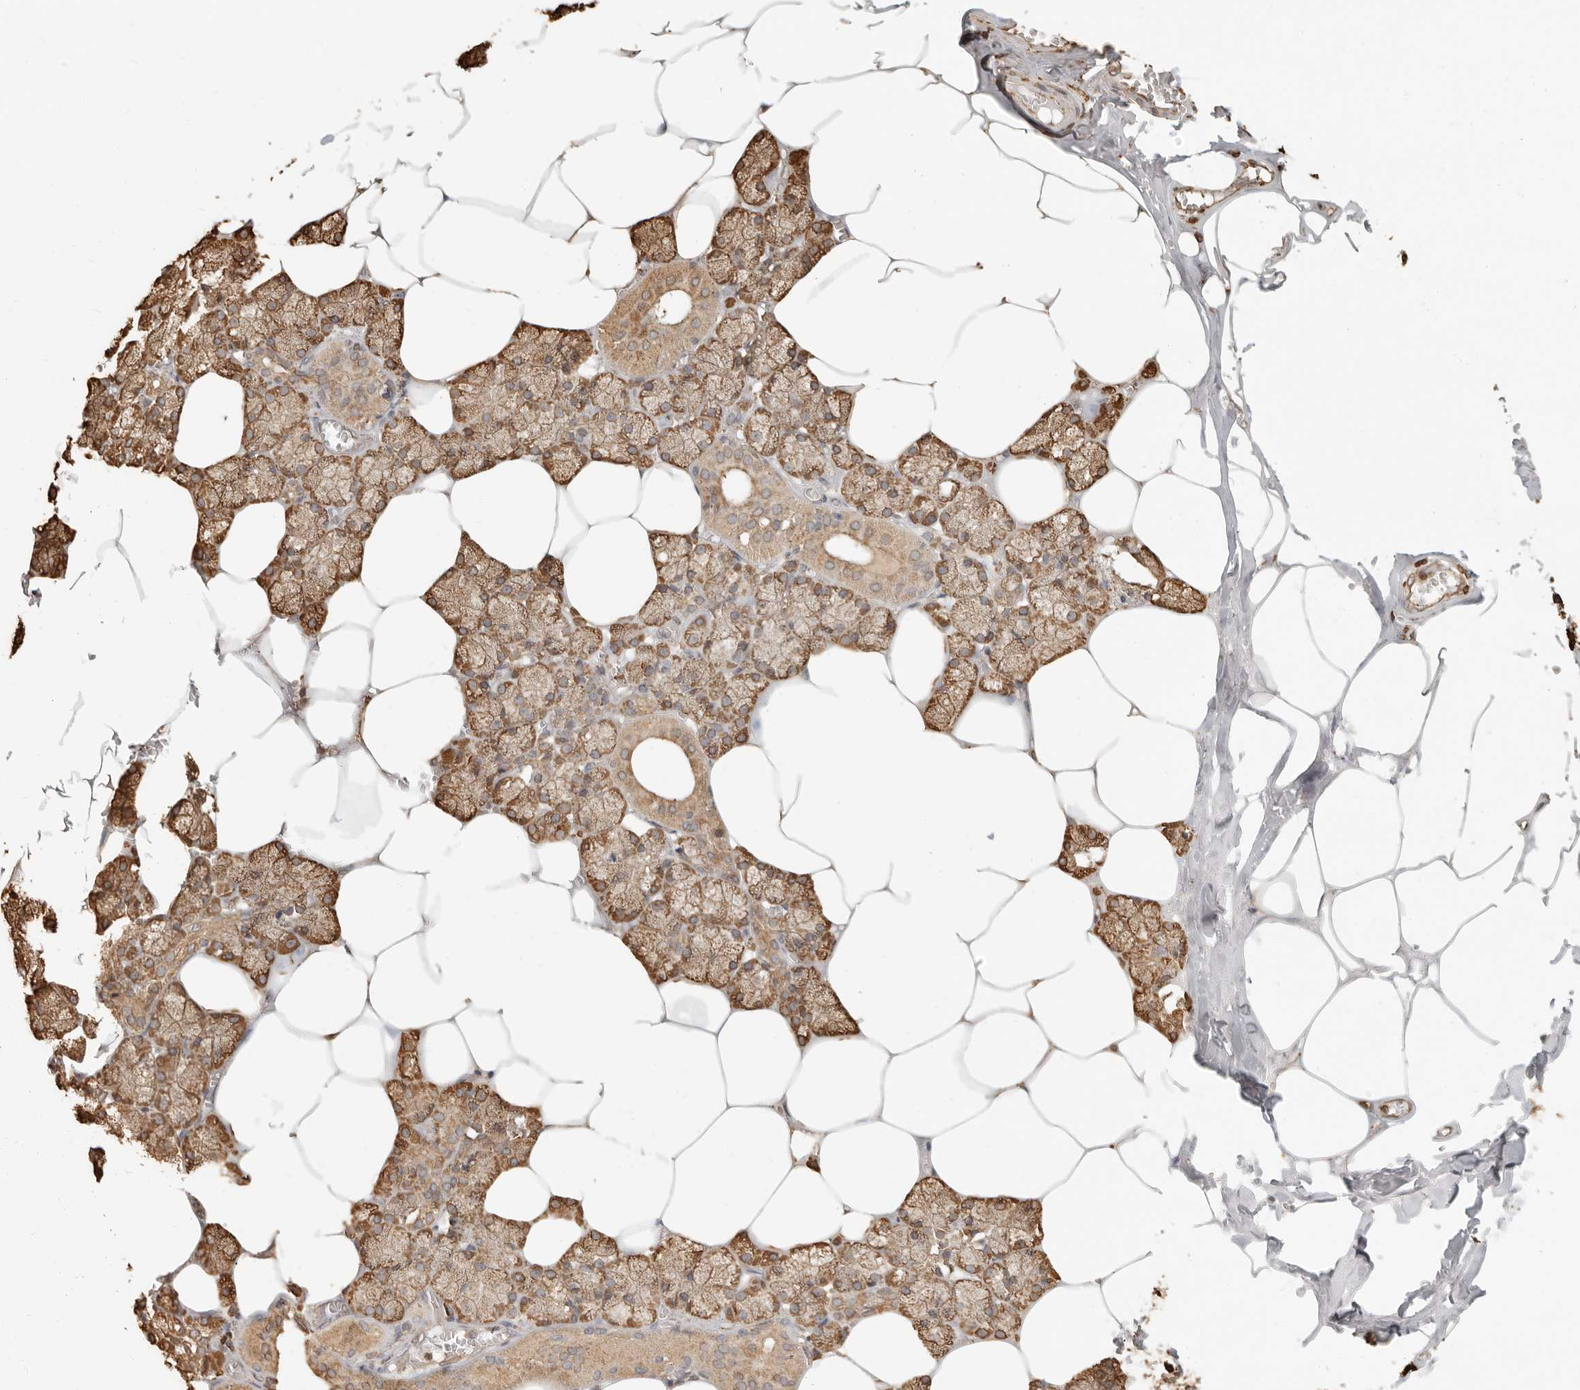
{"staining": {"intensity": "moderate", "quantity": ">75%", "location": "cytoplasmic/membranous"}, "tissue": "salivary gland", "cell_type": "Glandular cells", "image_type": "normal", "snomed": [{"axis": "morphology", "description": "Normal tissue, NOS"}, {"axis": "topography", "description": "Salivary gland"}], "caption": "Human salivary gland stained for a protein (brown) reveals moderate cytoplasmic/membranous positive expression in approximately >75% of glandular cells.", "gene": "ARHGEF10L", "patient": {"sex": "male", "age": 62}}